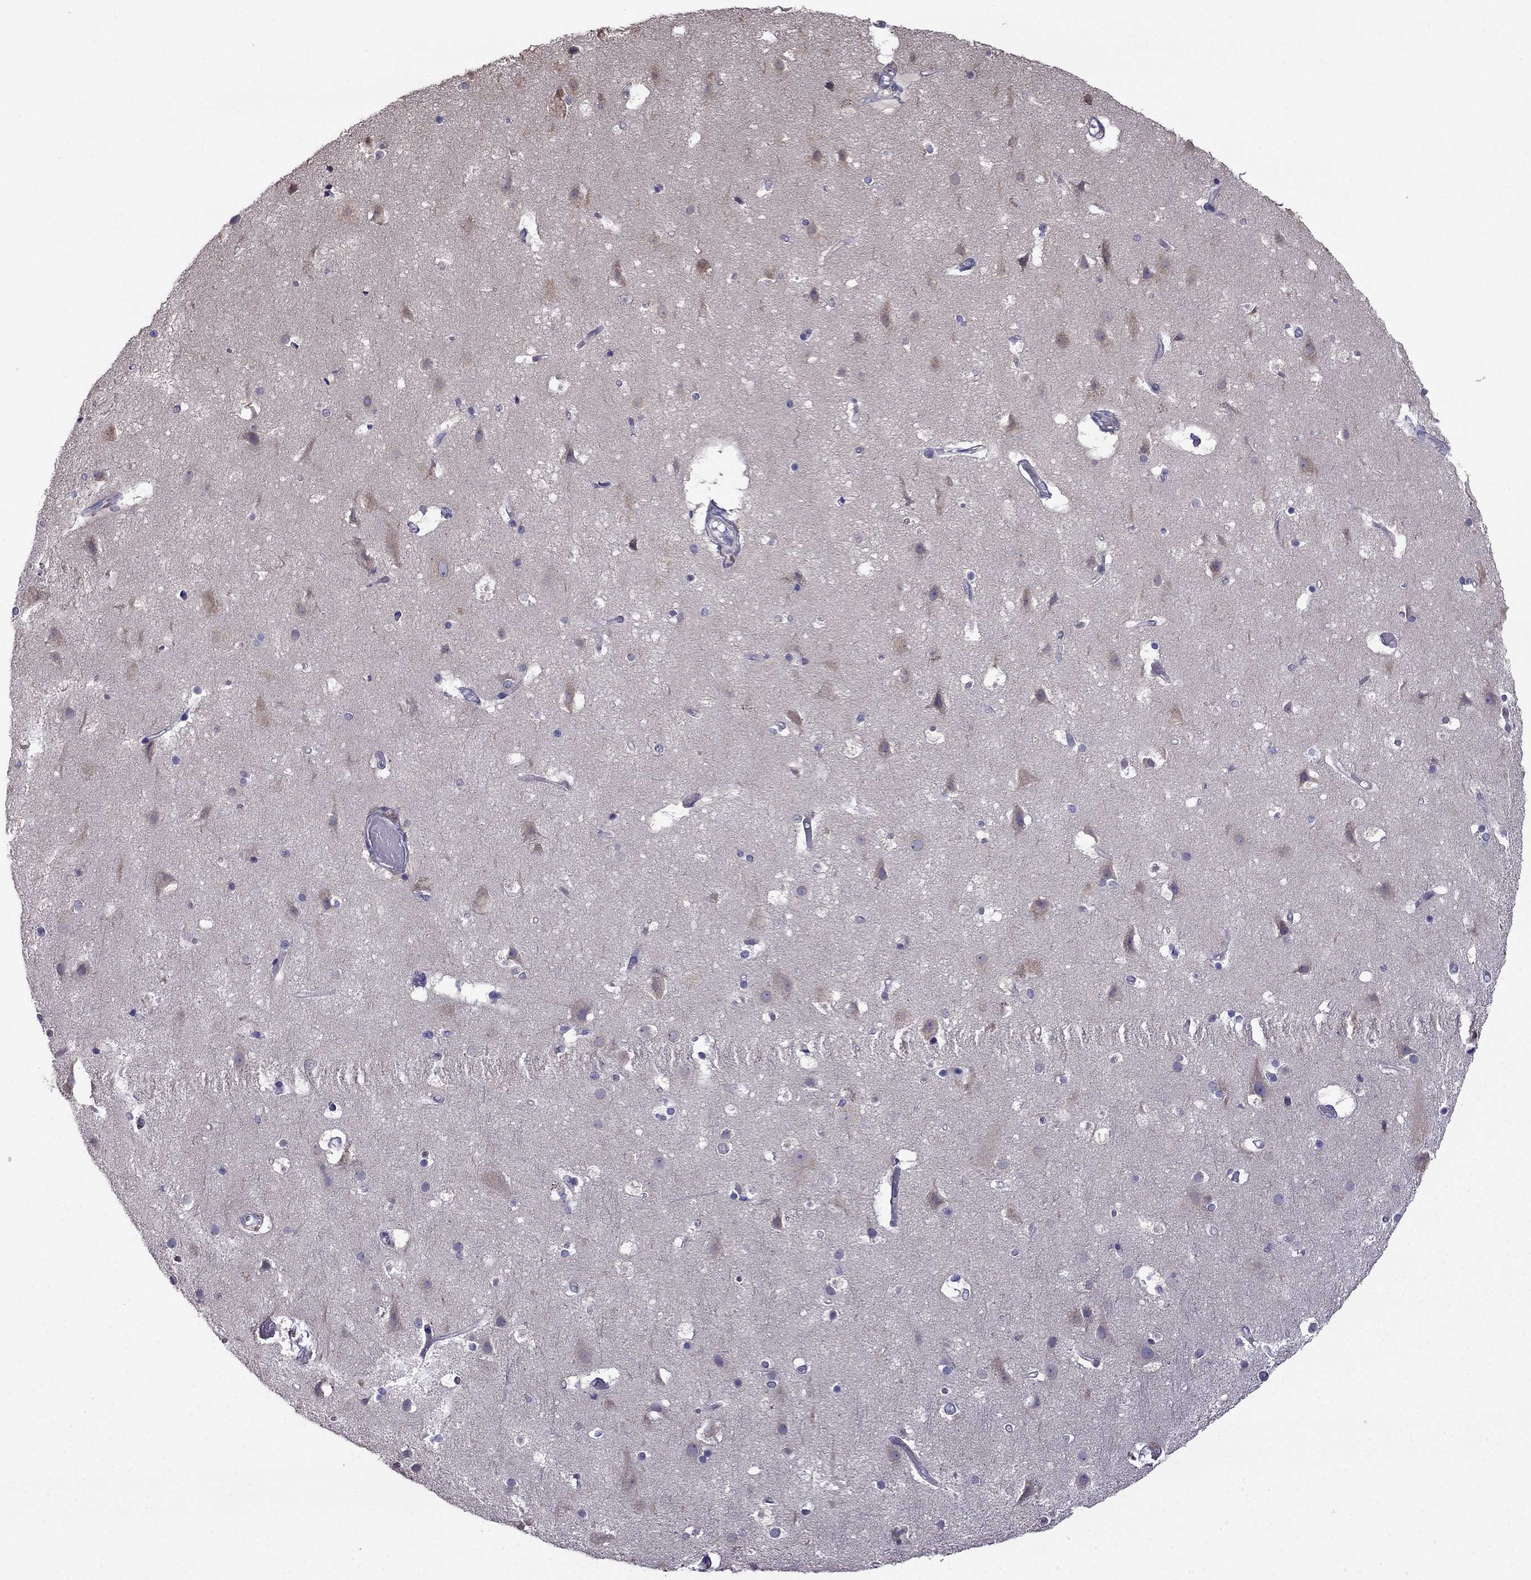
{"staining": {"intensity": "negative", "quantity": "none", "location": "none"}, "tissue": "cerebral cortex", "cell_type": "Endothelial cells", "image_type": "normal", "snomed": [{"axis": "morphology", "description": "Normal tissue, NOS"}, {"axis": "topography", "description": "Cerebral cortex"}], "caption": "Cerebral cortex stained for a protein using immunohistochemistry displays no expression endothelial cells.", "gene": "SCNN1D", "patient": {"sex": "female", "age": 52}}